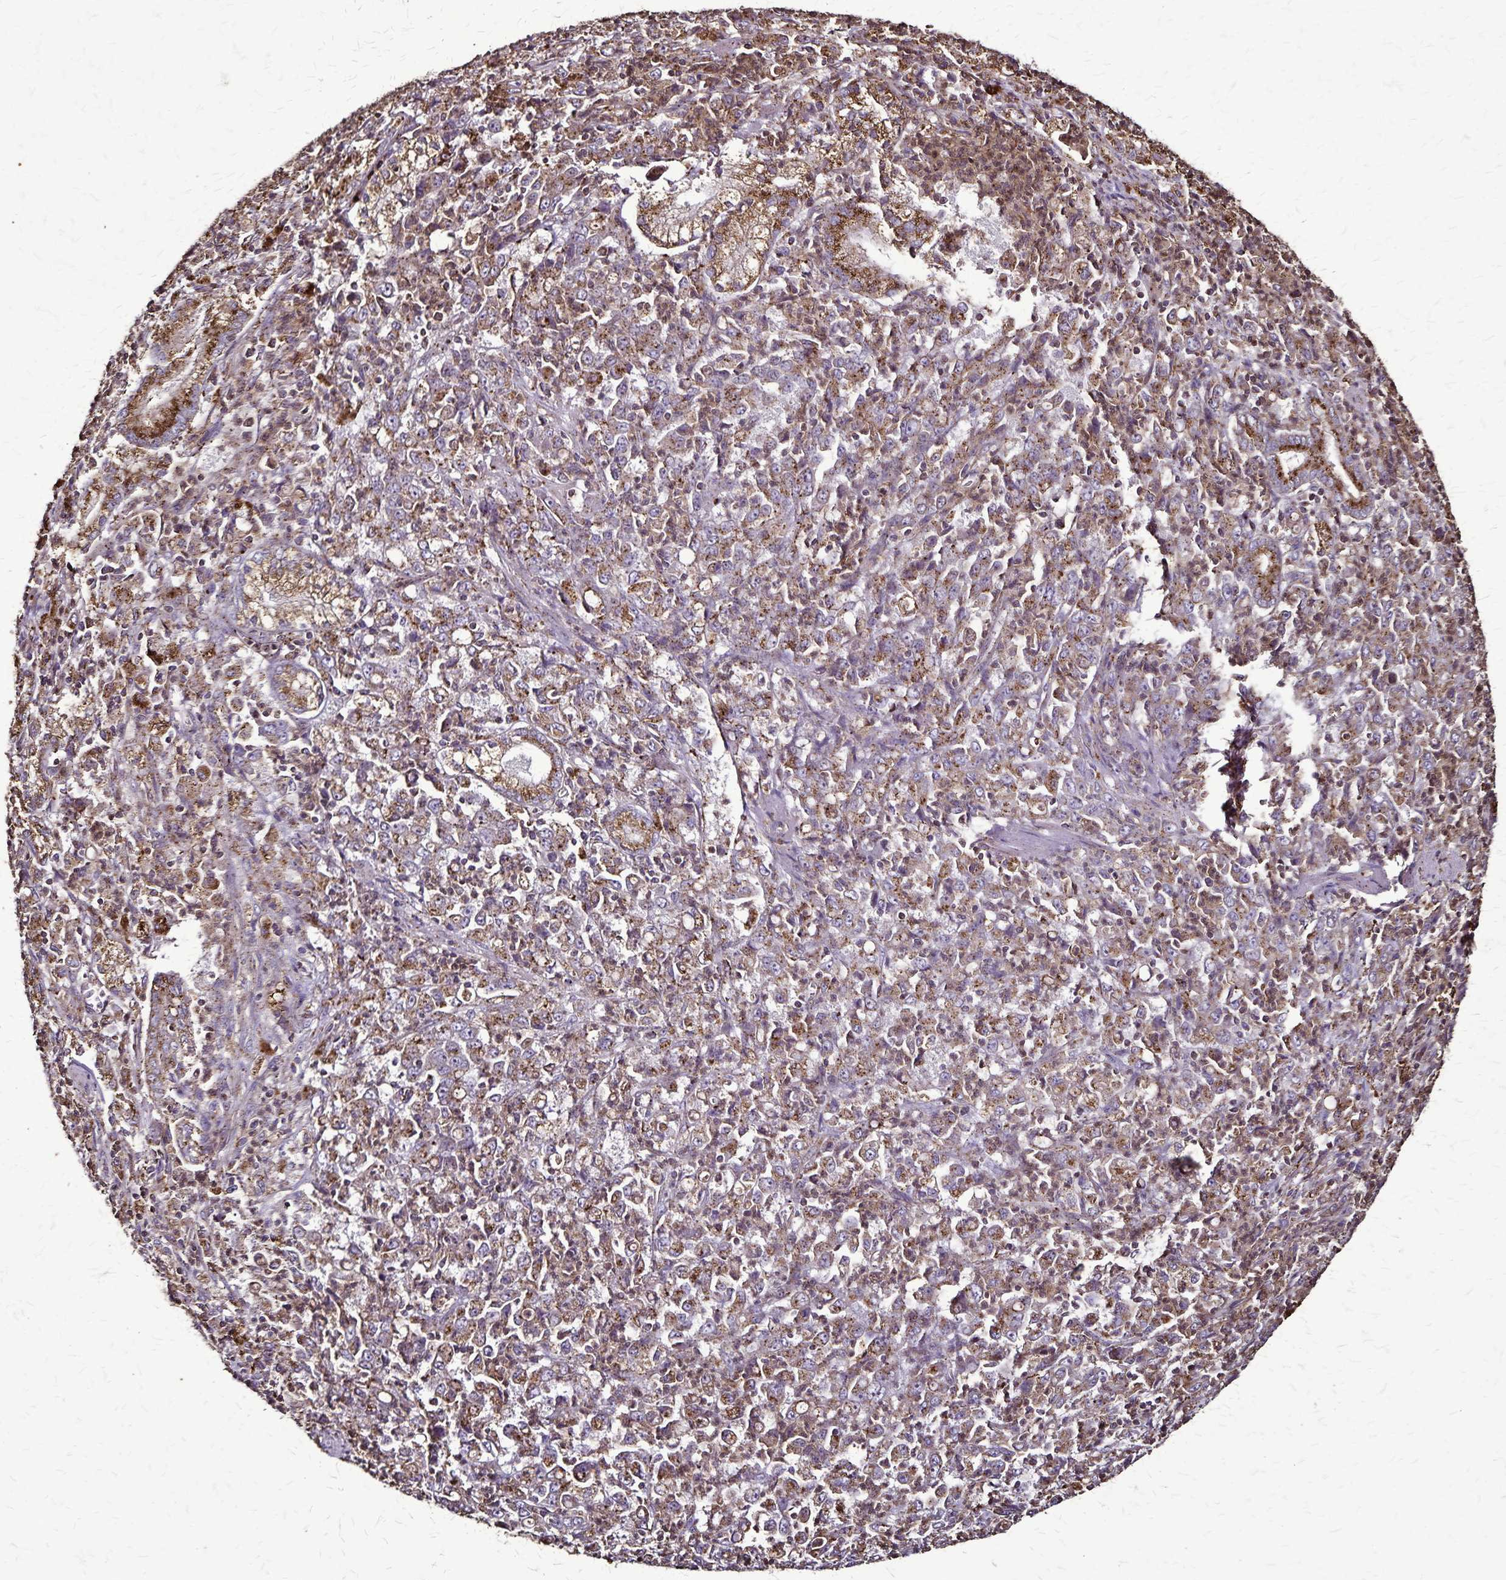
{"staining": {"intensity": "moderate", "quantity": ">75%", "location": "cytoplasmic/membranous"}, "tissue": "stomach cancer", "cell_type": "Tumor cells", "image_type": "cancer", "snomed": [{"axis": "morphology", "description": "Adenocarcinoma, NOS"}, {"axis": "topography", "description": "Stomach, lower"}], "caption": "Adenocarcinoma (stomach) was stained to show a protein in brown. There is medium levels of moderate cytoplasmic/membranous staining in about >75% of tumor cells. (IHC, brightfield microscopy, high magnification).", "gene": "CHMP1B", "patient": {"sex": "female", "age": 71}}